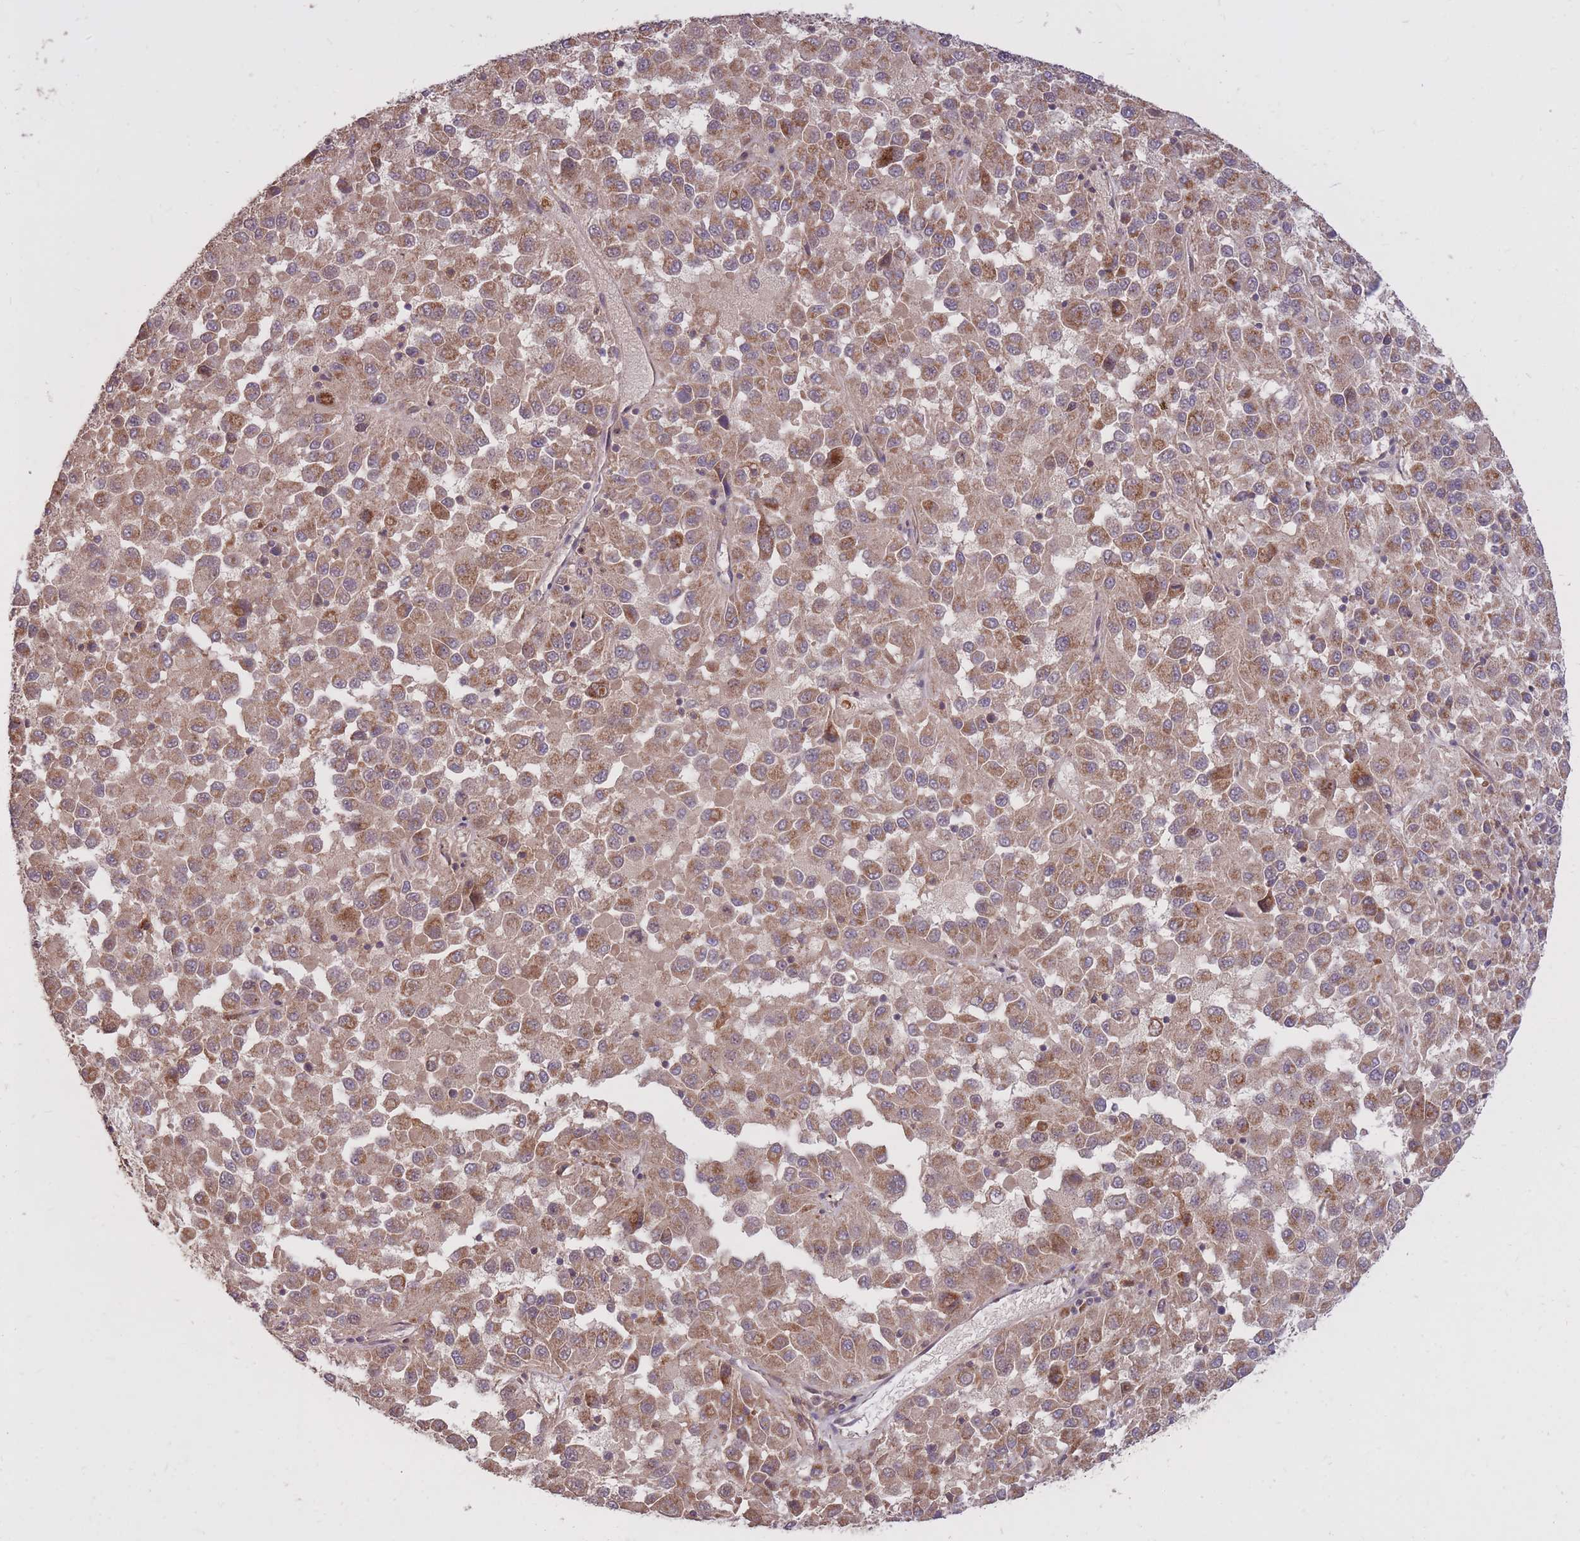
{"staining": {"intensity": "moderate", "quantity": ">75%", "location": "cytoplasmic/membranous"}, "tissue": "melanoma", "cell_type": "Tumor cells", "image_type": "cancer", "snomed": [{"axis": "morphology", "description": "Malignant melanoma, Metastatic site"}, {"axis": "topography", "description": "Lung"}], "caption": "A micrograph of malignant melanoma (metastatic site) stained for a protein demonstrates moderate cytoplasmic/membranous brown staining in tumor cells.", "gene": "IGF2BP2", "patient": {"sex": "male", "age": 64}}